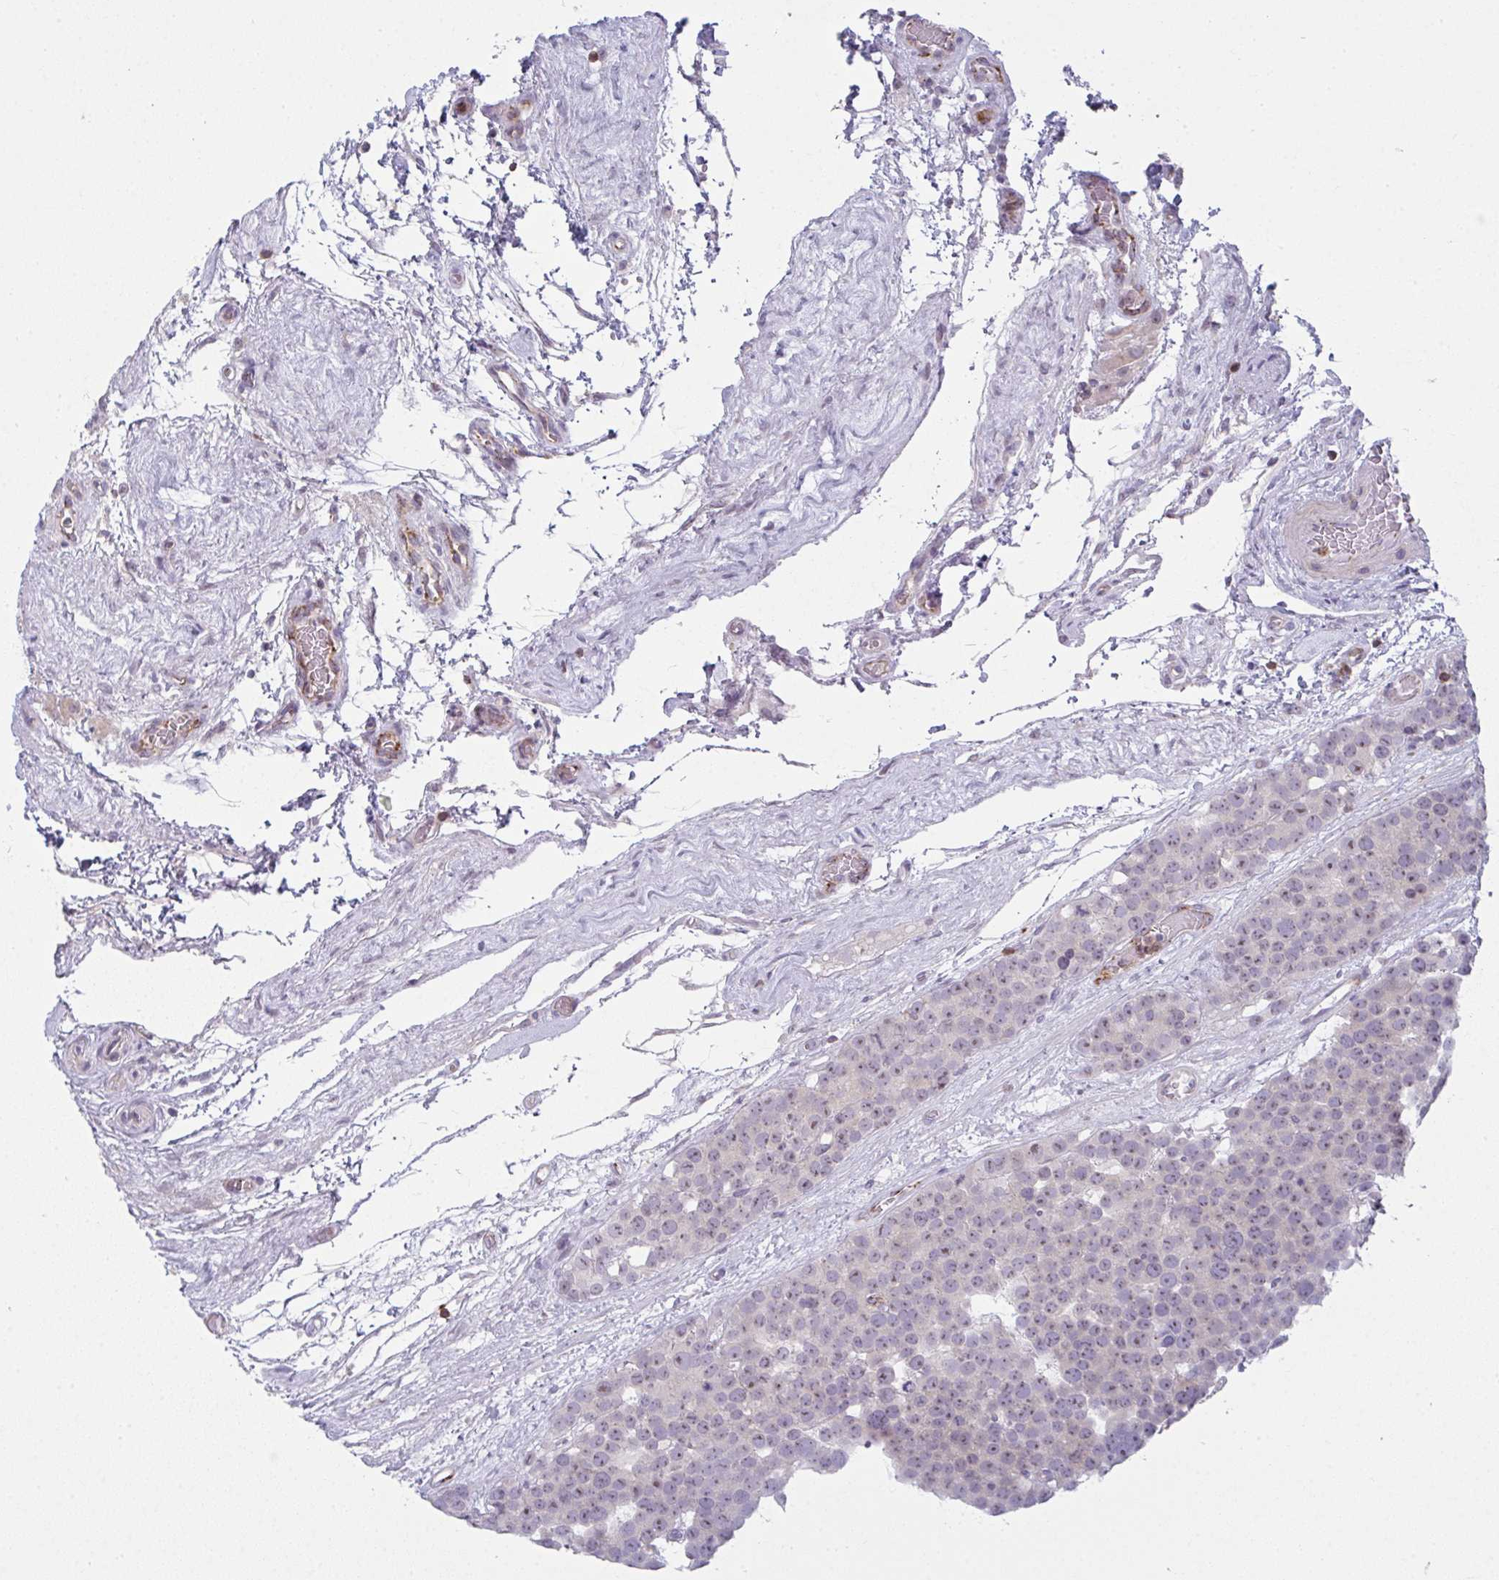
{"staining": {"intensity": "weak", "quantity": "<25%", "location": "nuclear"}, "tissue": "testis cancer", "cell_type": "Tumor cells", "image_type": "cancer", "snomed": [{"axis": "morphology", "description": "Seminoma, NOS"}, {"axis": "topography", "description": "Testis"}], "caption": "This is an immunohistochemistry (IHC) micrograph of human seminoma (testis). There is no staining in tumor cells.", "gene": "CD80", "patient": {"sex": "male", "age": 71}}